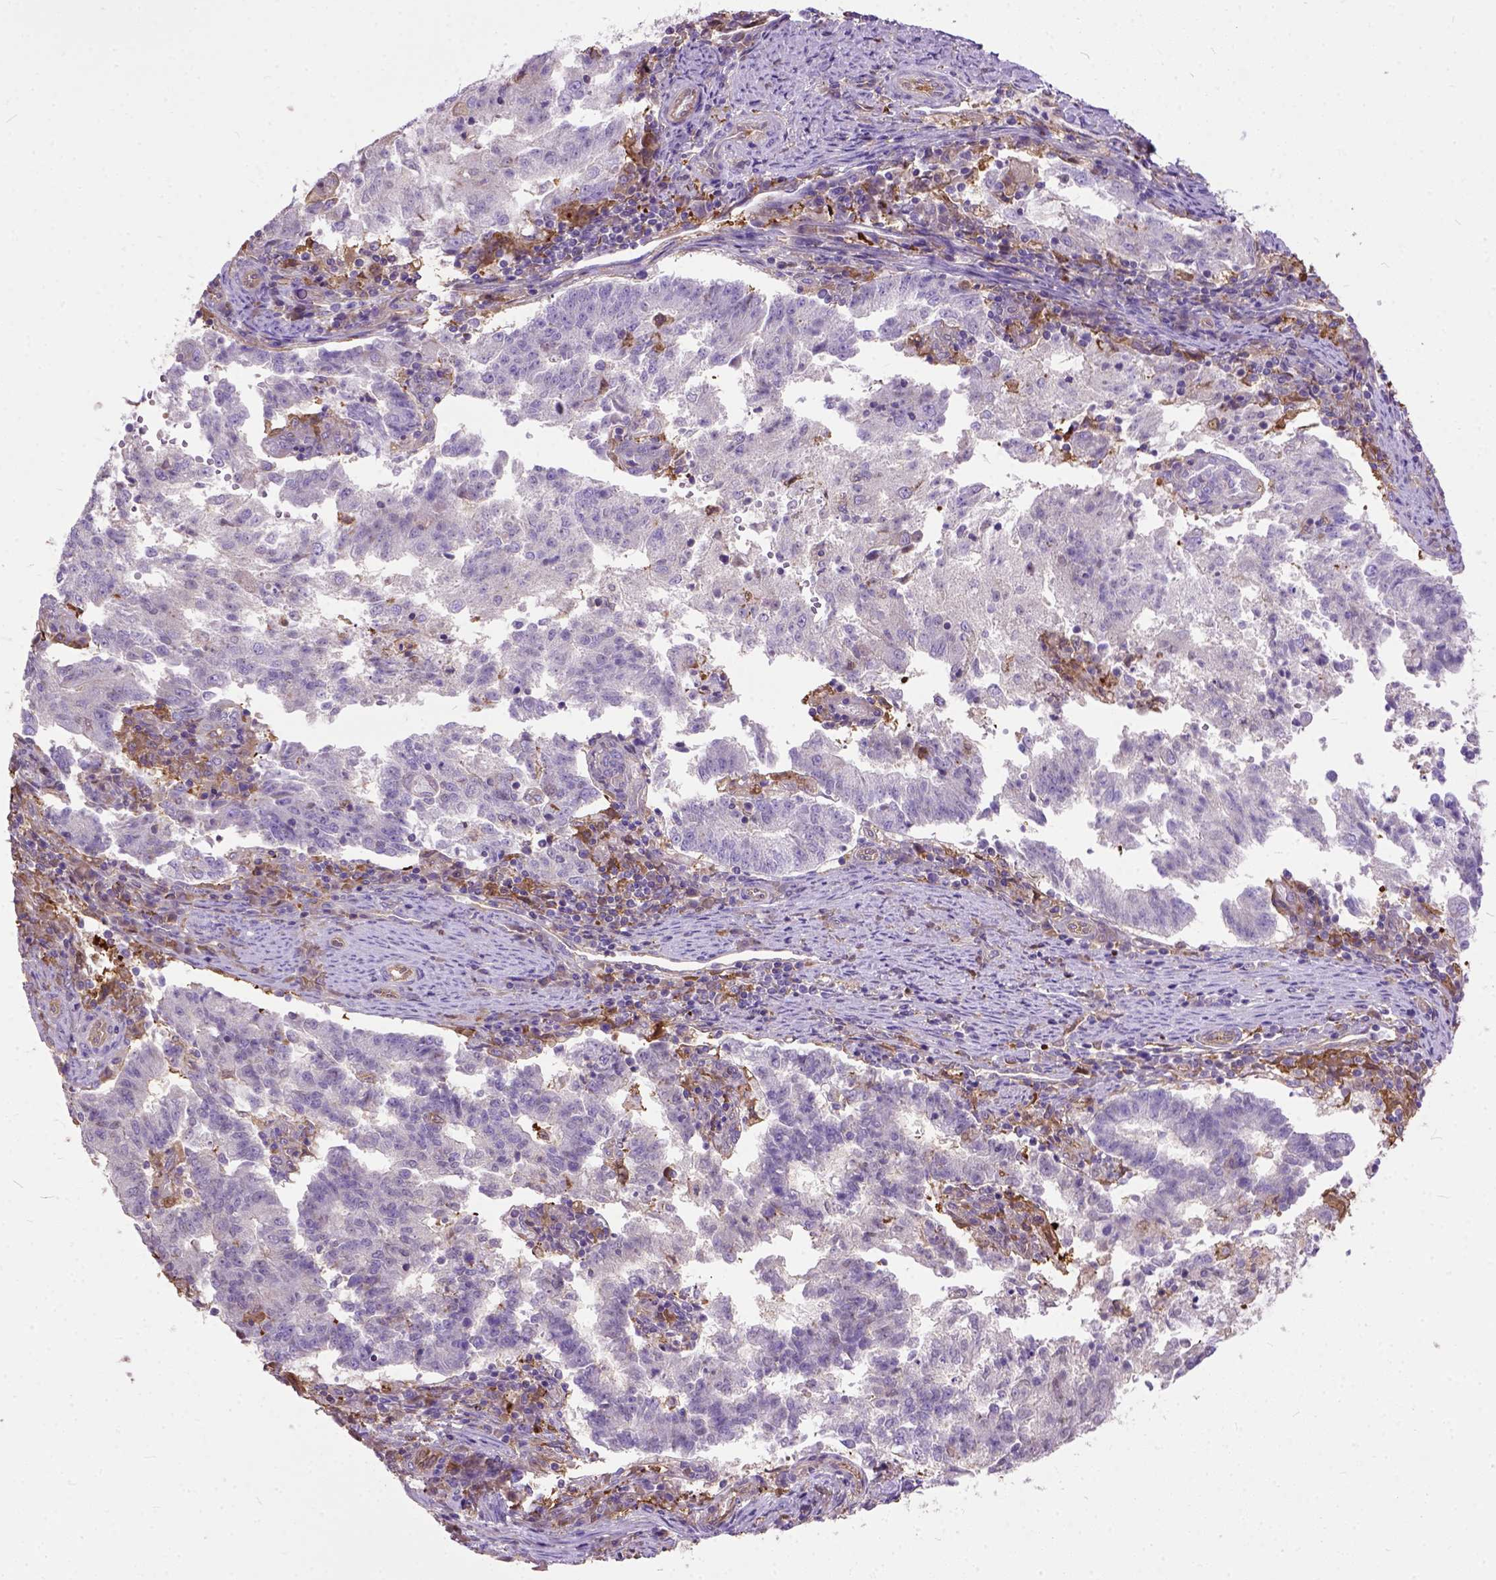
{"staining": {"intensity": "negative", "quantity": "none", "location": "none"}, "tissue": "endometrial cancer", "cell_type": "Tumor cells", "image_type": "cancer", "snomed": [{"axis": "morphology", "description": "Adenocarcinoma, NOS"}, {"axis": "topography", "description": "Endometrium"}], "caption": "Immunohistochemistry (IHC) histopathology image of human endometrial adenocarcinoma stained for a protein (brown), which displays no positivity in tumor cells.", "gene": "SEMA4F", "patient": {"sex": "female", "age": 82}}